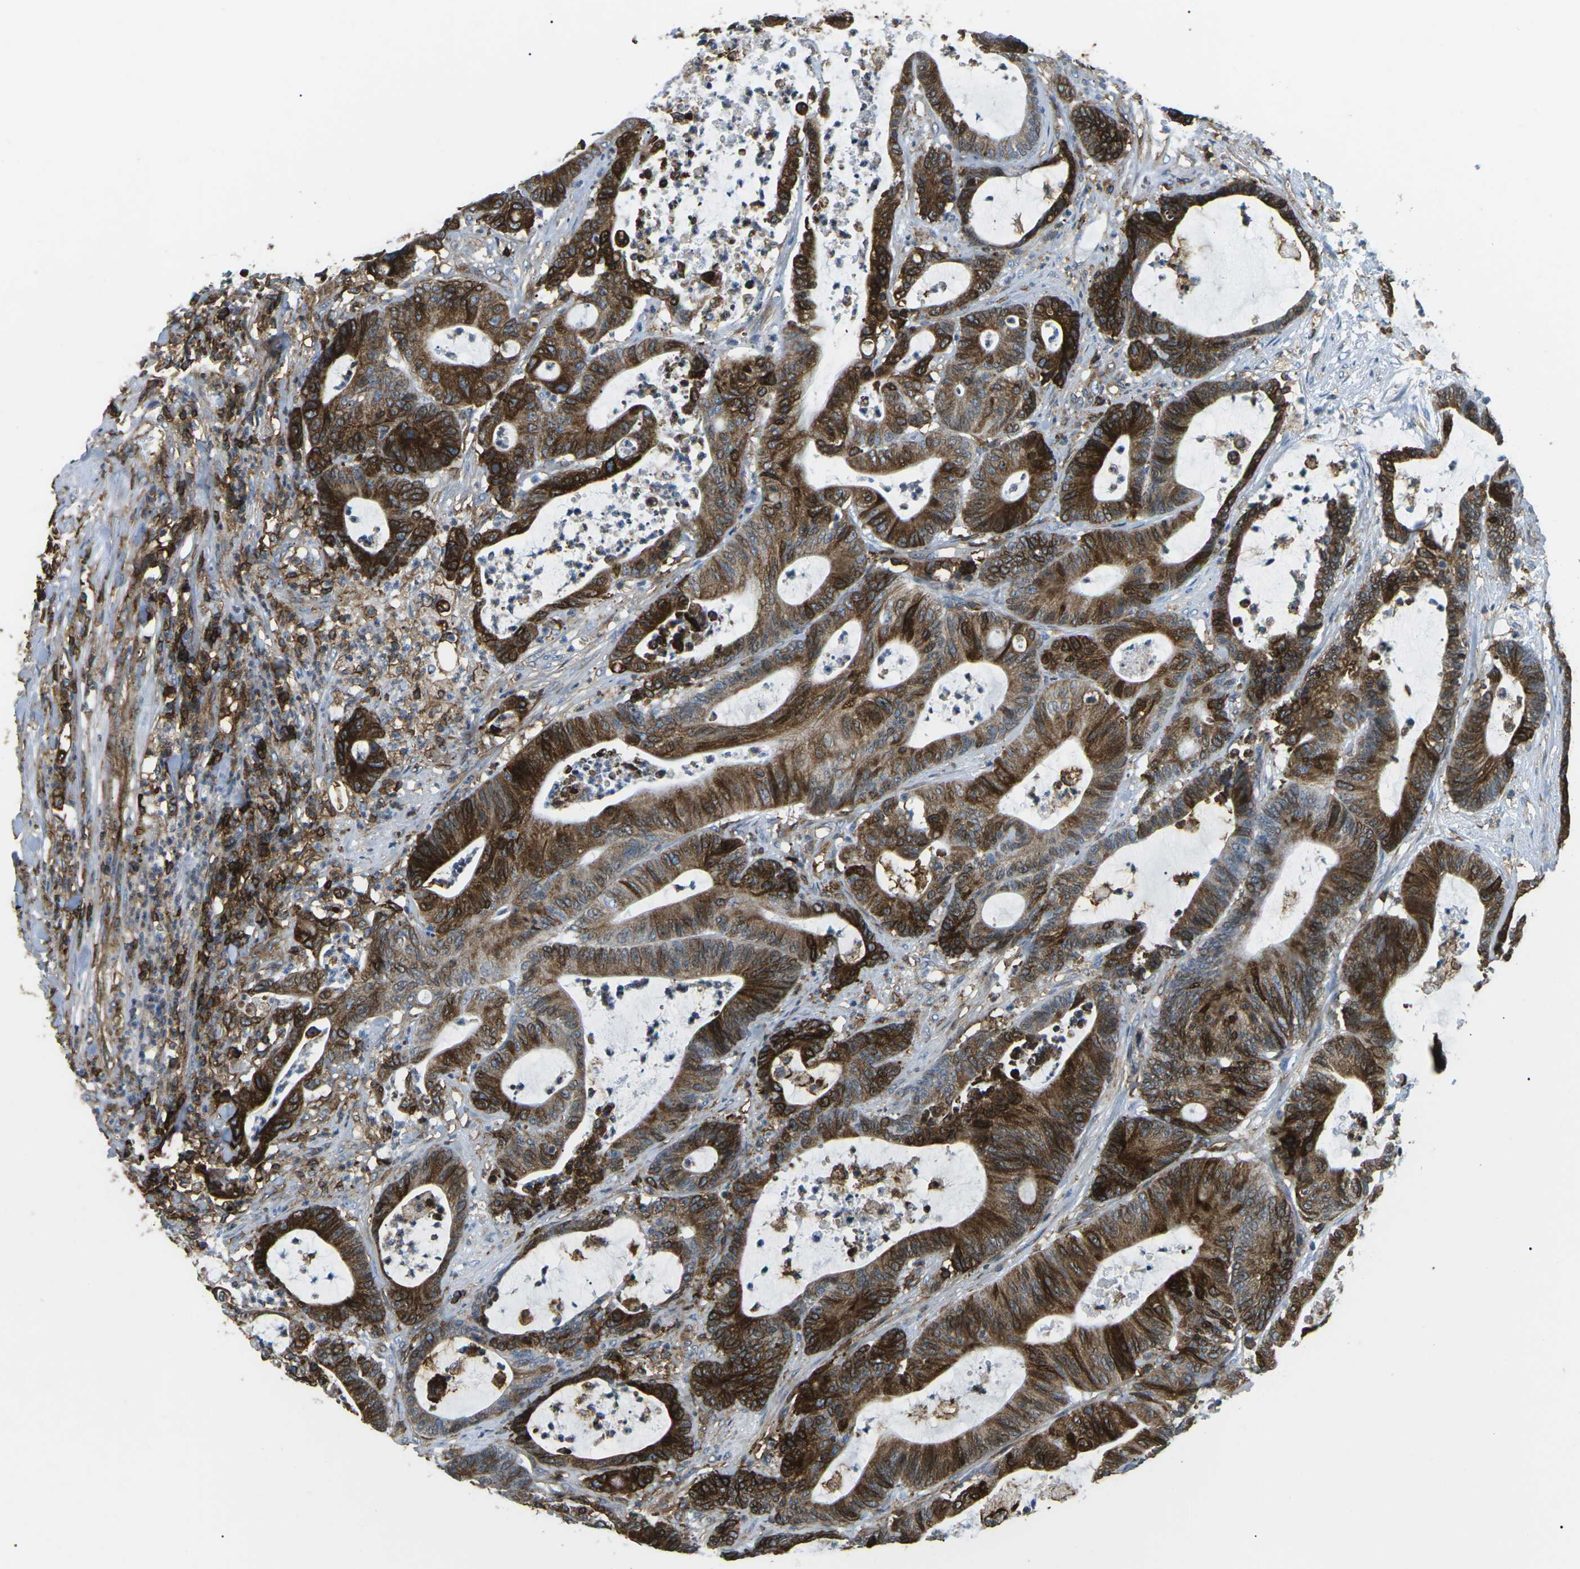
{"staining": {"intensity": "strong", "quantity": ">75%", "location": "cytoplasmic/membranous"}, "tissue": "colorectal cancer", "cell_type": "Tumor cells", "image_type": "cancer", "snomed": [{"axis": "morphology", "description": "Adenocarcinoma, NOS"}, {"axis": "topography", "description": "Colon"}], "caption": "High-power microscopy captured an IHC image of adenocarcinoma (colorectal), revealing strong cytoplasmic/membranous staining in approximately >75% of tumor cells.", "gene": "HLA-B", "patient": {"sex": "female", "age": 84}}